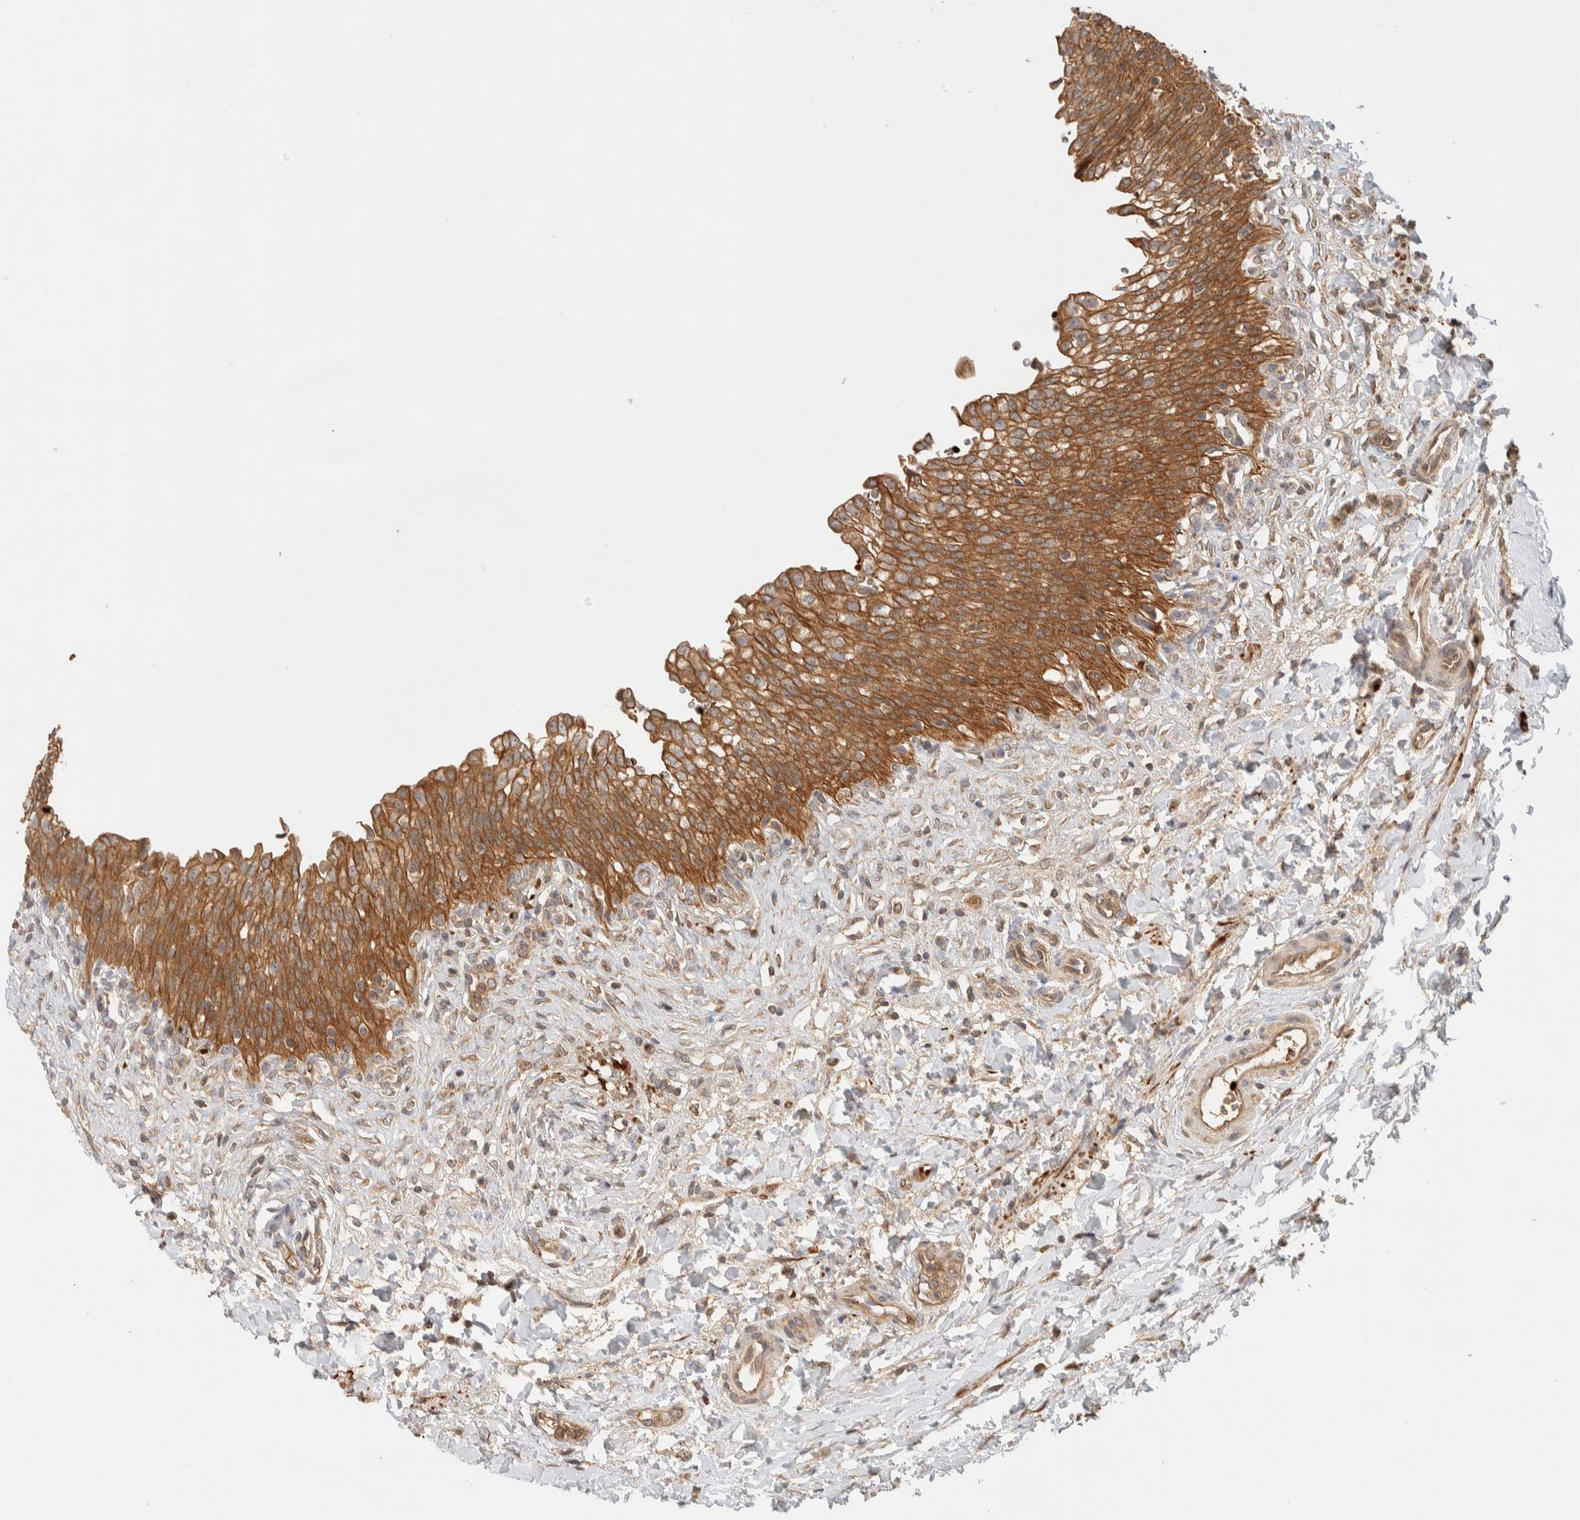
{"staining": {"intensity": "moderate", "quantity": ">75%", "location": "cytoplasmic/membranous"}, "tissue": "urinary bladder", "cell_type": "Urothelial cells", "image_type": "normal", "snomed": [{"axis": "morphology", "description": "Urothelial carcinoma, High grade"}, {"axis": "topography", "description": "Urinary bladder"}], "caption": "Benign urinary bladder was stained to show a protein in brown. There is medium levels of moderate cytoplasmic/membranous expression in approximately >75% of urothelial cells. (DAB IHC, brown staining for protein, blue staining for nuclei).", "gene": "TTI2", "patient": {"sex": "male", "age": 46}}